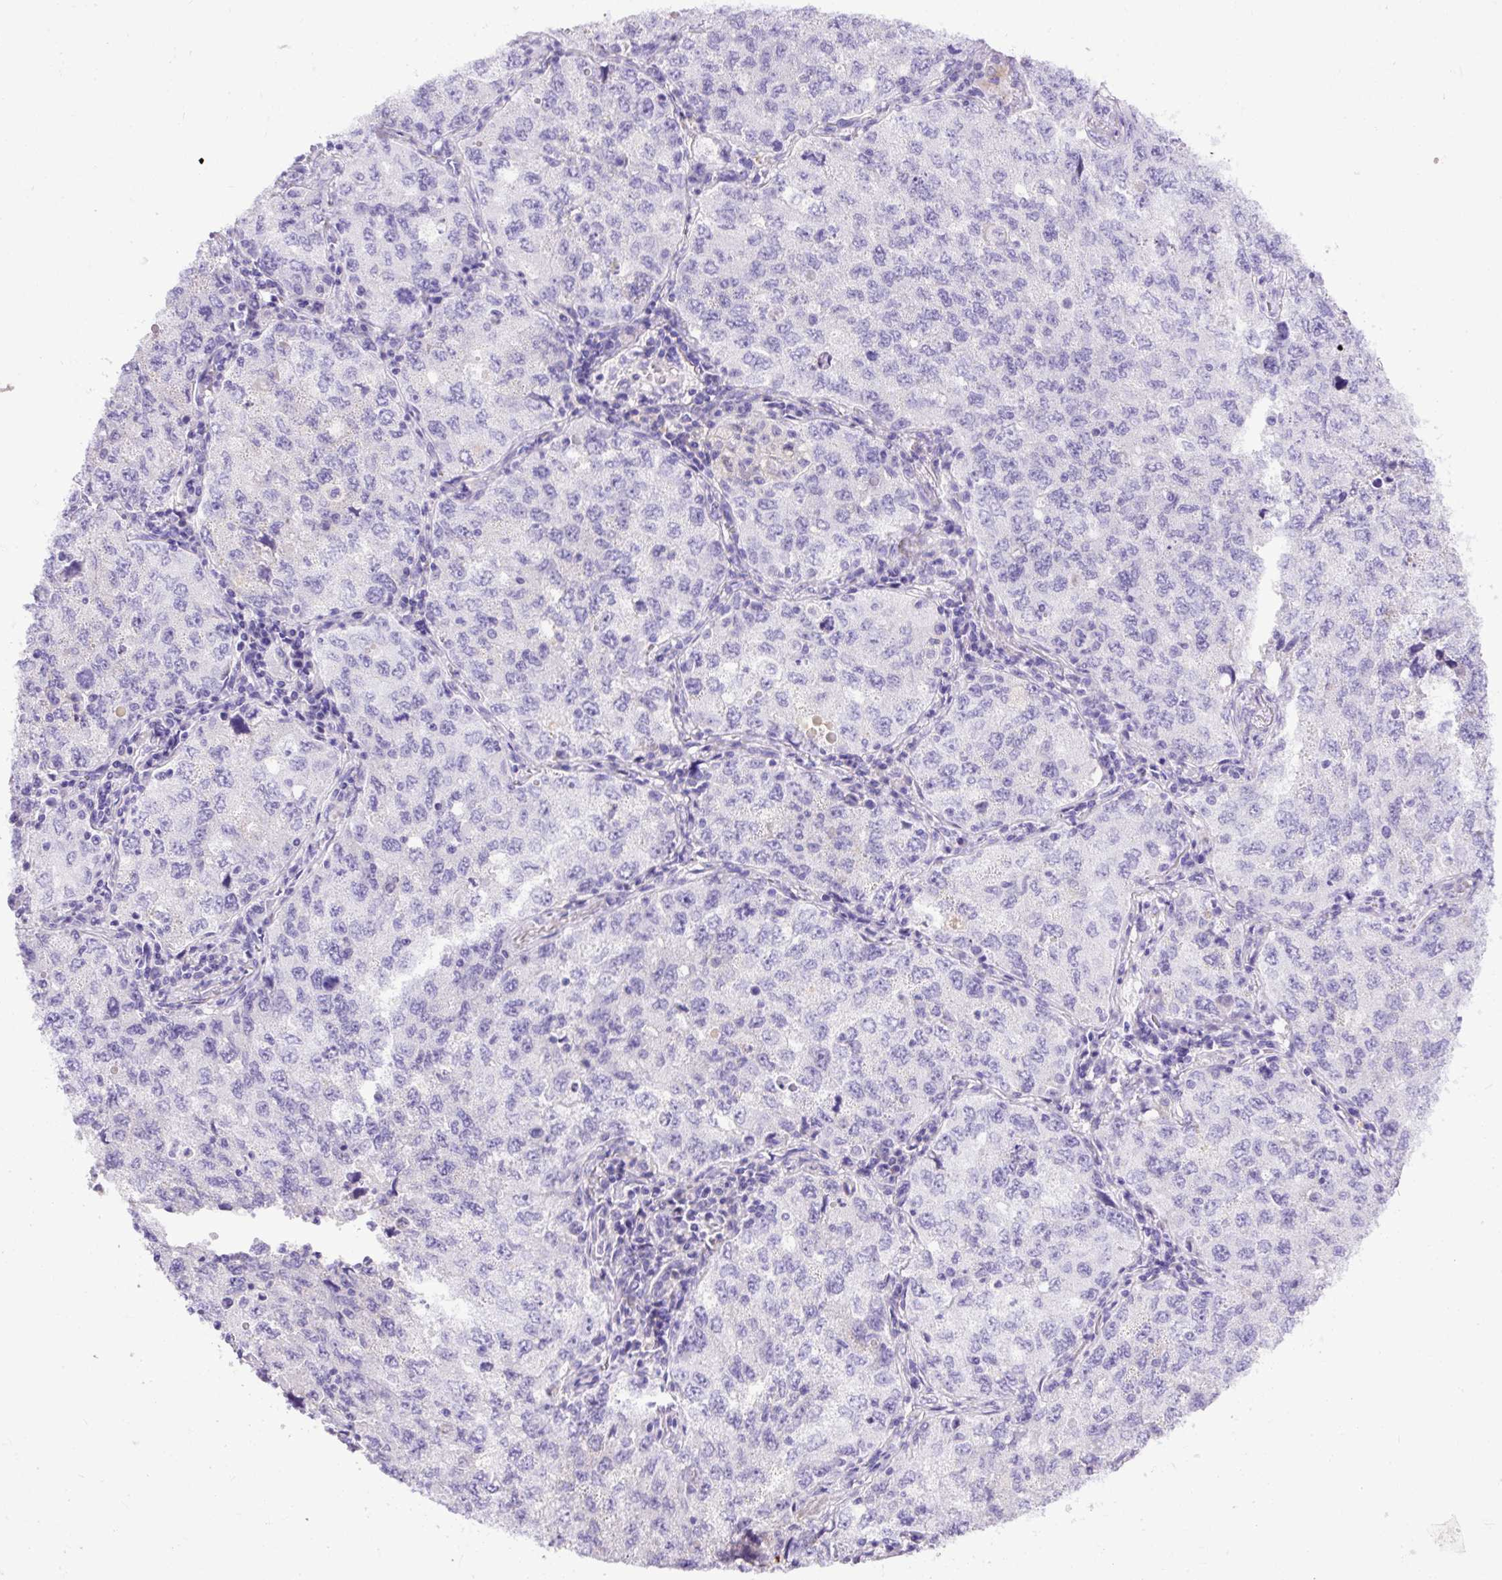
{"staining": {"intensity": "negative", "quantity": "none", "location": "none"}, "tissue": "lung cancer", "cell_type": "Tumor cells", "image_type": "cancer", "snomed": [{"axis": "morphology", "description": "Adenocarcinoma, NOS"}, {"axis": "topography", "description": "Lung"}], "caption": "Tumor cells are negative for protein expression in human adenocarcinoma (lung). The staining is performed using DAB (3,3'-diaminobenzidine) brown chromogen with nuclei counter-stained in using hematoxylin.", "gene": "SPTBN5", "patient": {"sex": "female", "age": 57}}